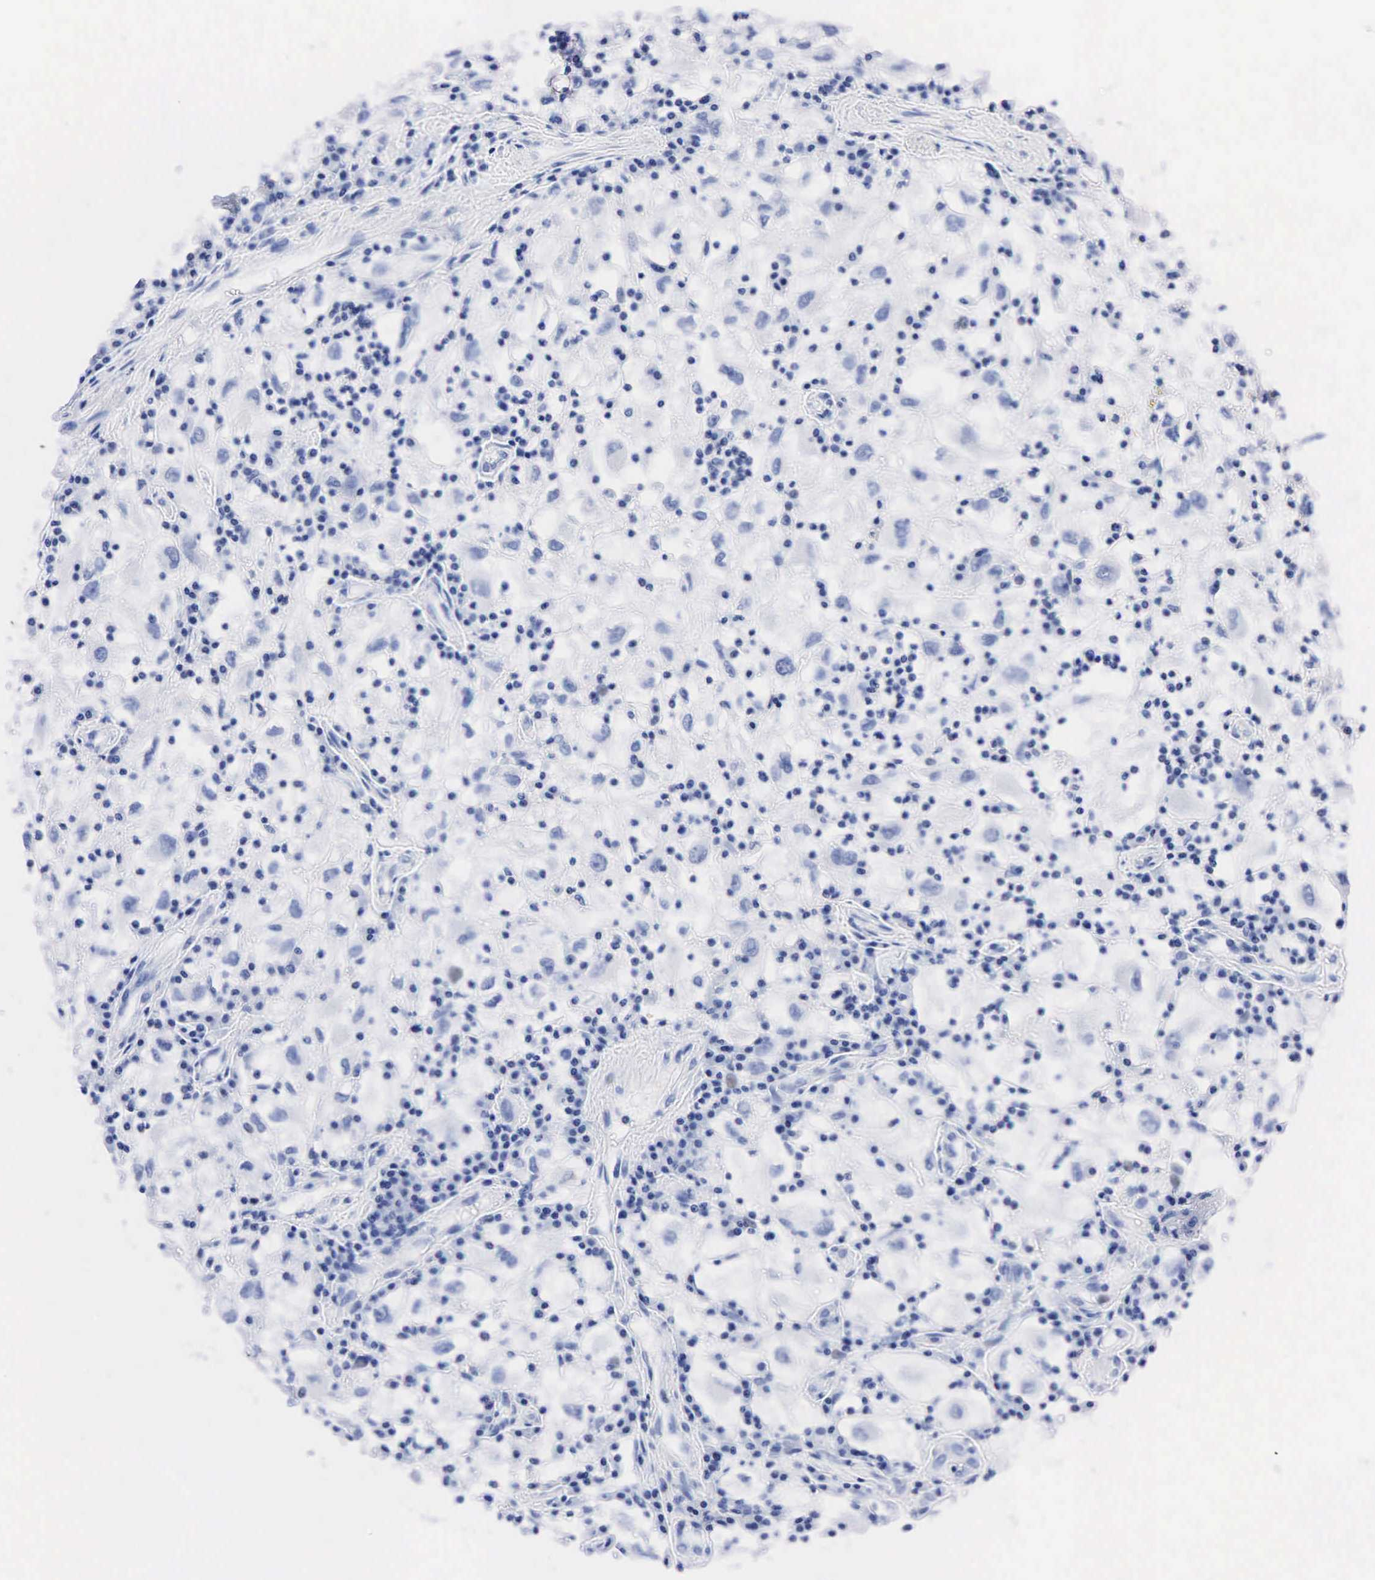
{"staining": {"intensity": "negative", "quantity": "none", "location": "none"}, "tissue": "renal cancer", "cell_type": "Tumor cells", "image_type": "cancer", "snomed": [{"axis": "morphology", "description": "Adenocarcinoma, NOS"}, {"axis": "topography", "description": "Kidney"}], "caption": "High magnification brightfield microscopy of renal cancer (adenocarcinoma) stained with DAB (brown) and counterstained with hematoxylin (blue): tumor cells show no significant staining.", "gene": "PTH", "patient": {"sex": "male", "age": 82}}